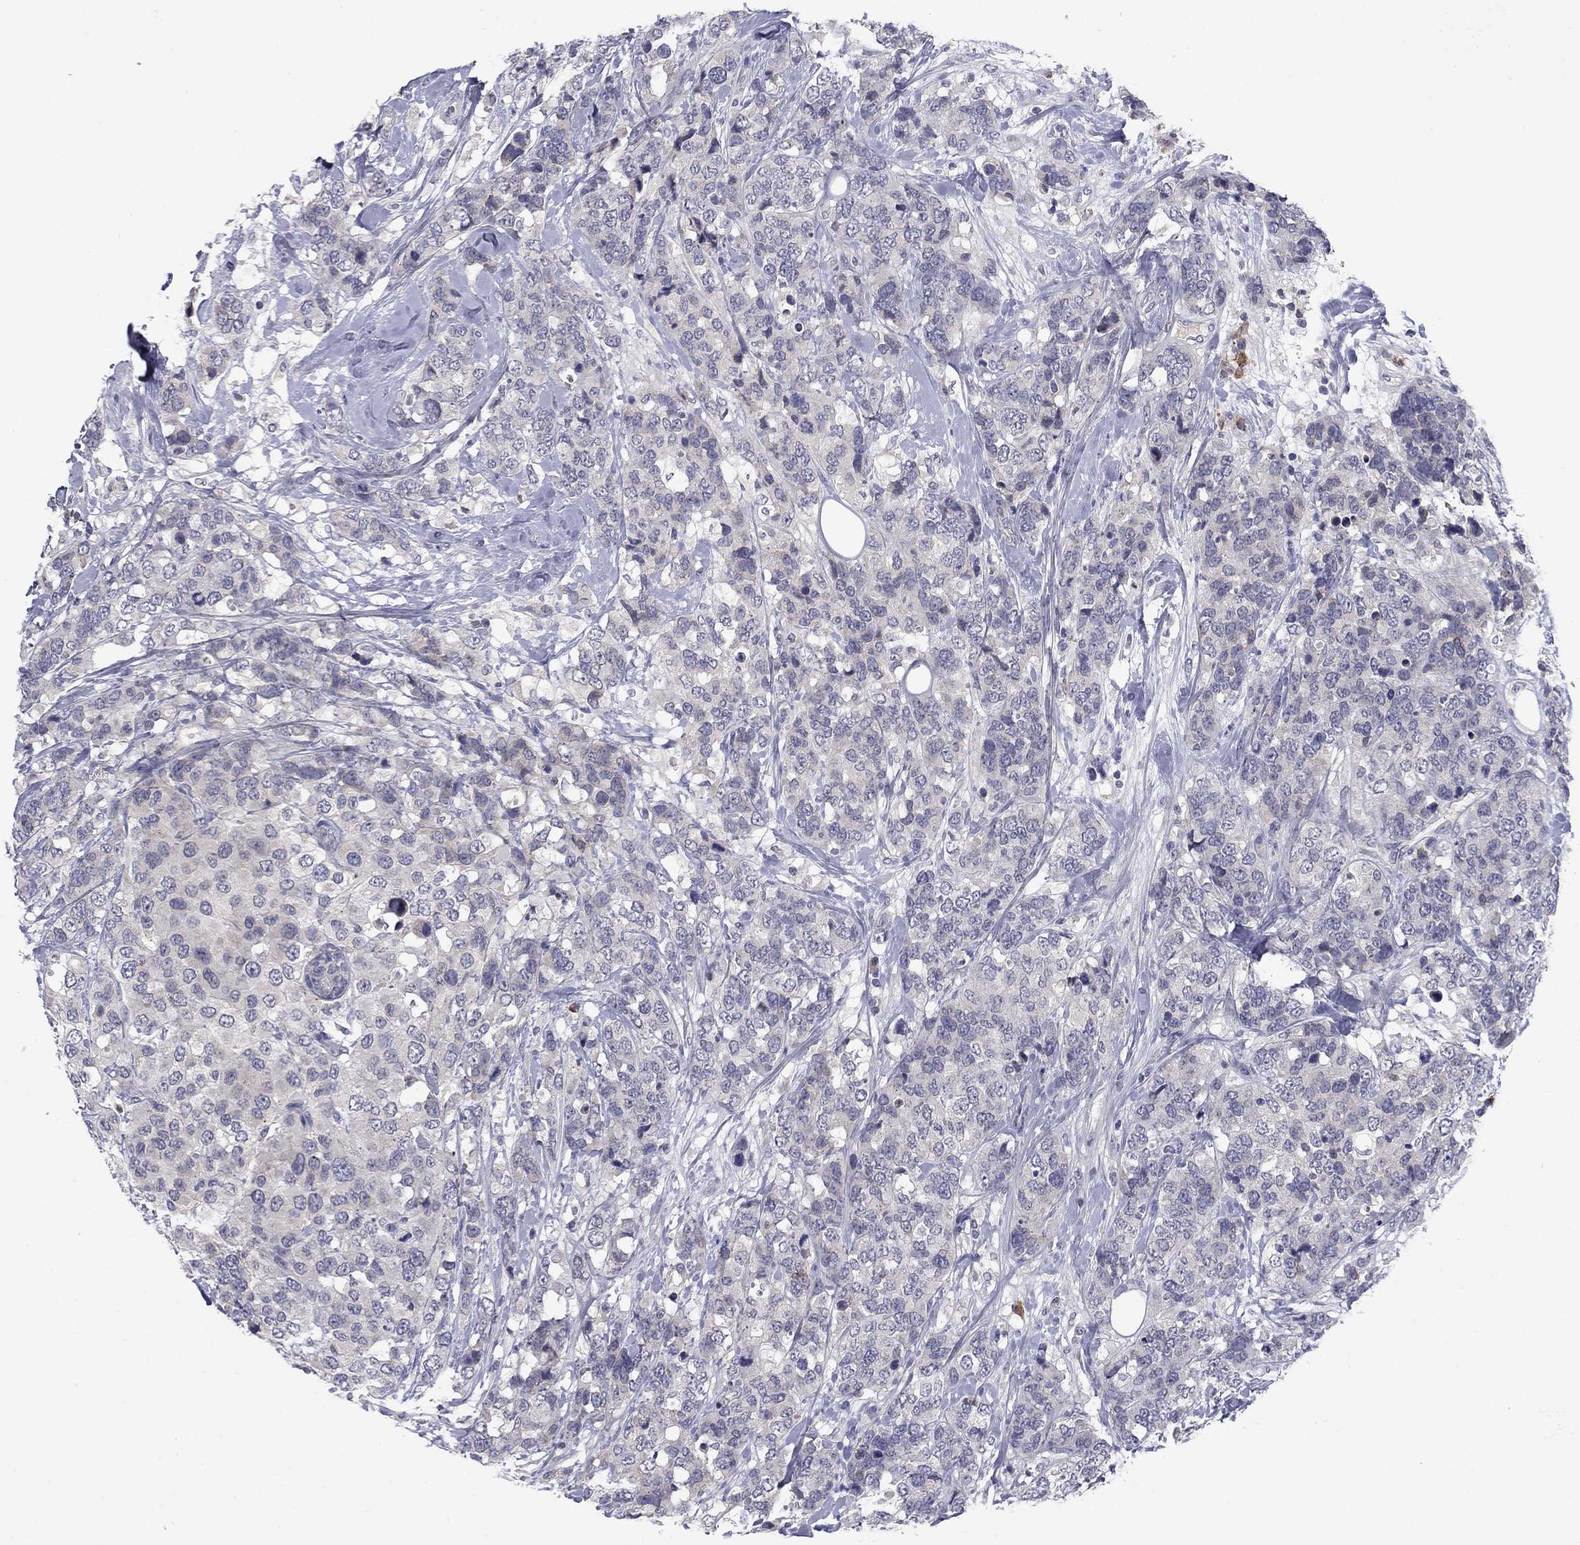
{"staining": {"intensity": "negative", "quantity": "none", "location": "none"}, "tissue": "breast cancer", "cell_type": "Tumor cells", "image_type": "cancer", "snomed": [{"axis": "morphology", "description": "Lobular carcinoma"}, {"axis": "topography", "description": "Breast"}], "caption": "Tumor cells show no significant expression in breast cancer (lobular carcinoma).", "gene": "CACNA1A", "patient": {"sex": "female", "age": 59}}